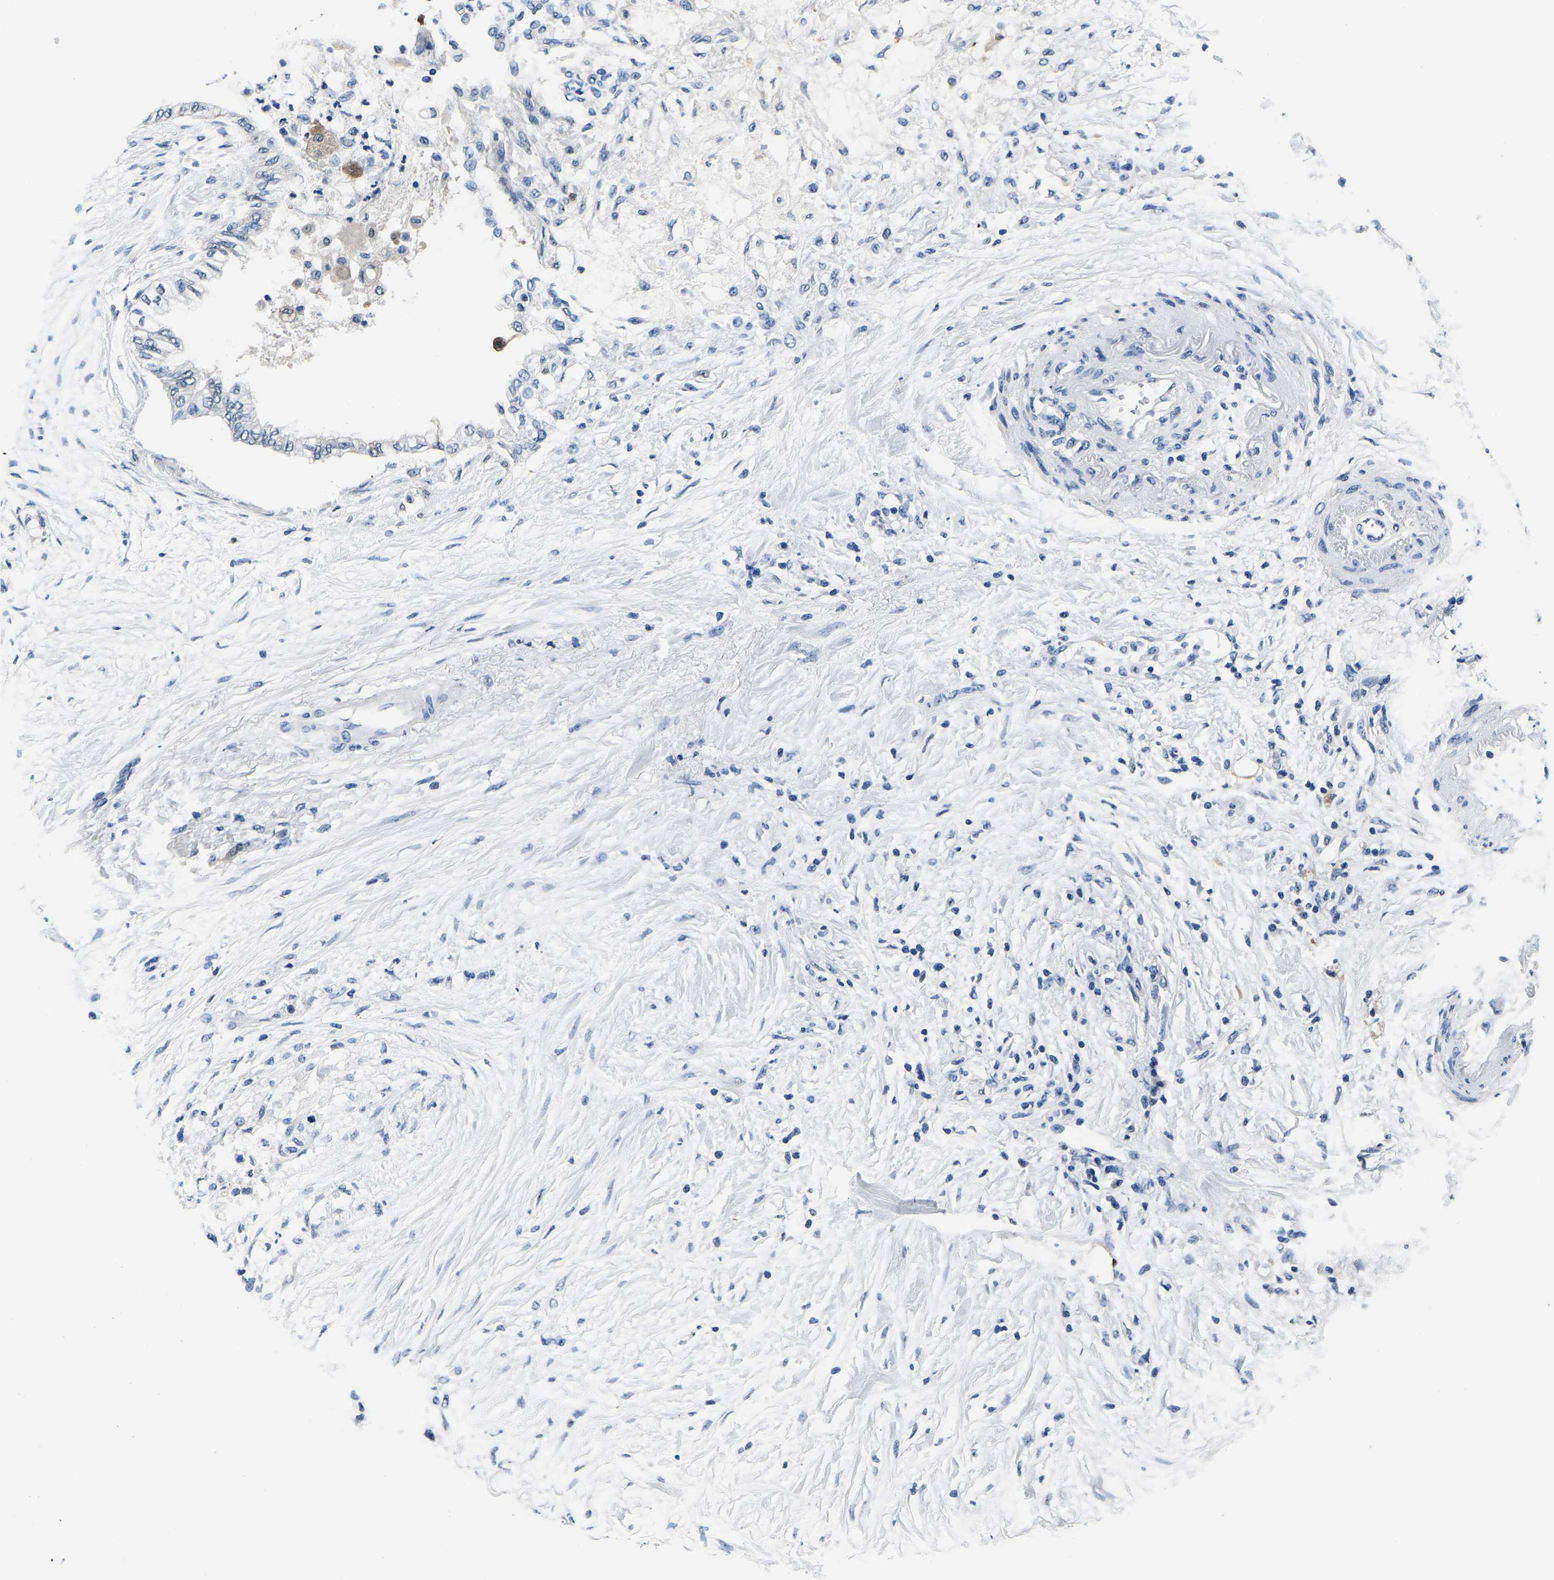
{"staining": {"intensity": "negative", "quantity": "none", "location": "none"}, "tissue": "pancreatic cancer", "cell_type": "Tumor cells", "image_type": "cancer", "snomed": [{"axis": "morphology", "description": "Normal tissue, NOS"}, {"axis": "morphology", "description": "Adenocarcinoma, NOS"}, {"axis": "topography", "description": "Pancreas"}, {"axis": "topography", "description": "Duodenum"}], "caption": "Tumor cells are negative for protein expression in human pancreatic cancer (adenocarcinoma).", "gene": "ACO1", "patient": {"sex": "female", "age": 60}}